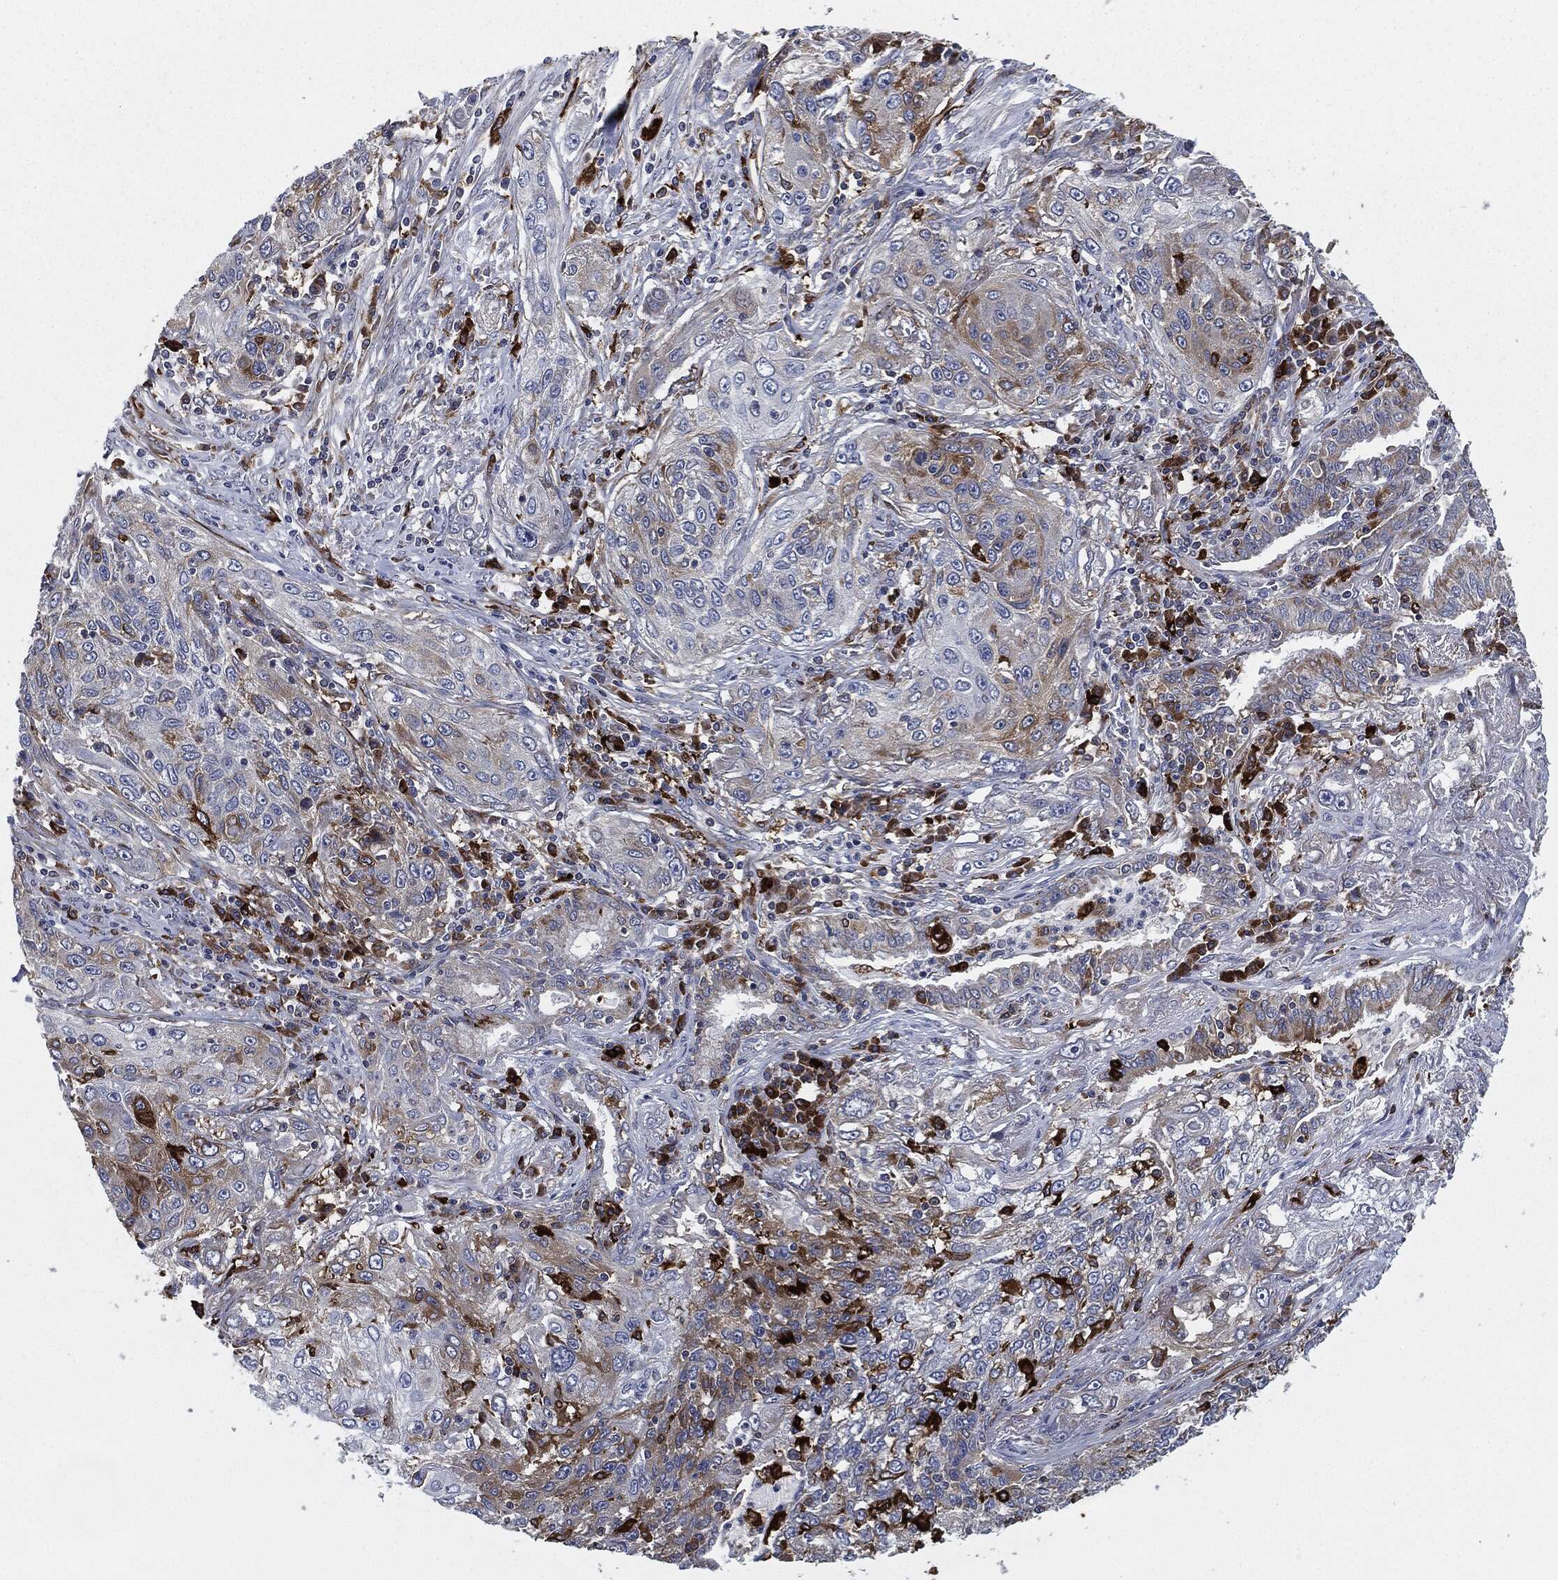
{"staining": {"intensity": "weak", "quantity": "25%-75%", "location": "cytoplasmic/membranous"}, "tissue": "lung cancer", "cell_type": "Tumor cells", "image_type": "cancer", "snomed": [{"axis": "morphology", "description": "Squamous cell carcinoma, NOS"}, {"axis": "topography", "description": "Lung"}], "caption": "Protein positivity by IHC shows weak cytoplasmic/membranous positivity in about 25%-75% of tumor cells in lung squamous cell carcinoma.", "gene": "TMEM11", "patient": {"sex": "female", "age": 69}}